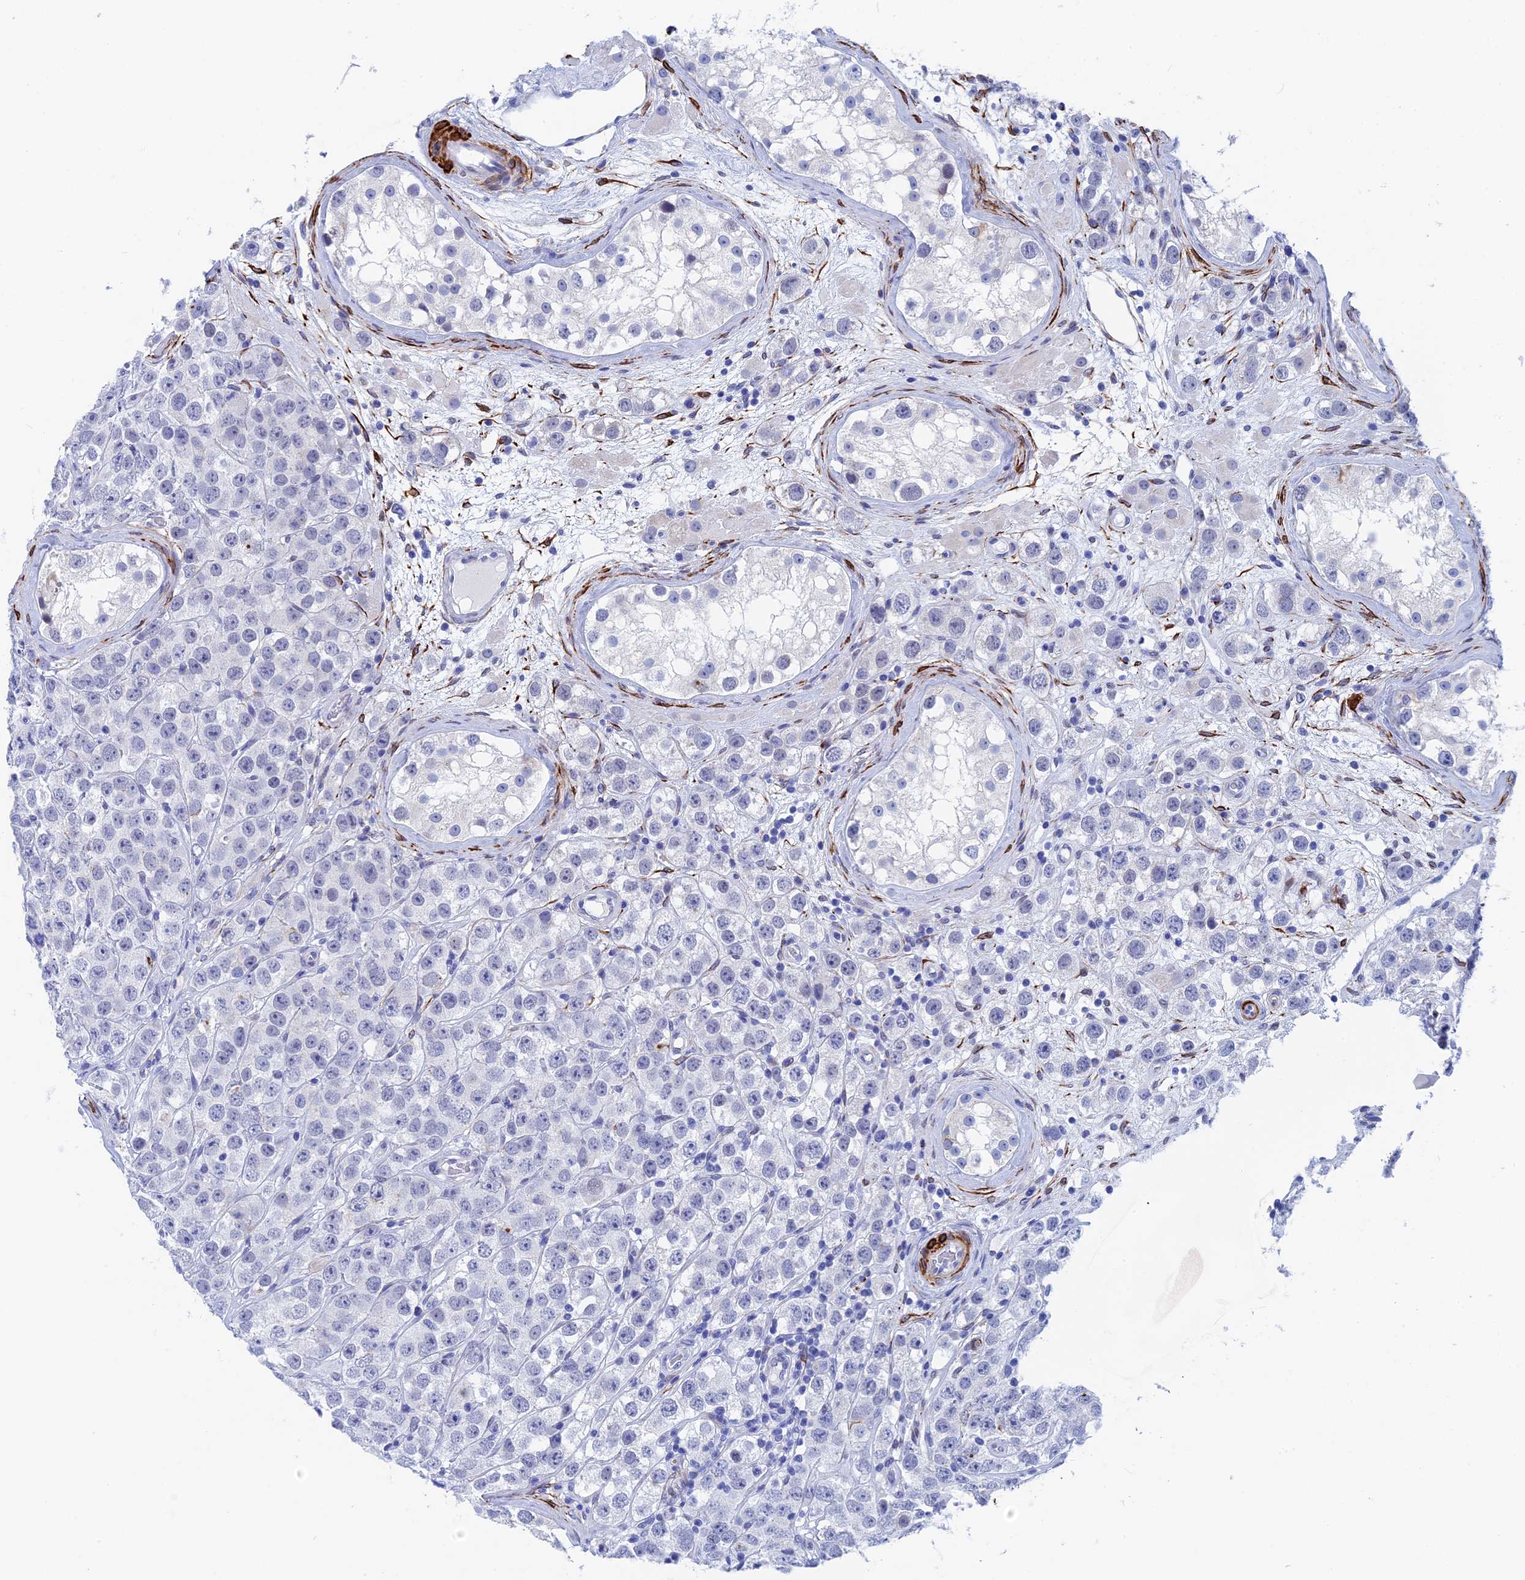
{"staining": {"intensity": "negative", "quantity": "none", "location": "none"}, "tissue": "testis cancer", "cell_type": "Tumor cells", "image_type": "cancer", "snomed": [{"axis": "morphology", "description": "Seminoma, NOS"}, {"axis": "topography", "description": "Testis"}], "caption": "Testis cancer was stained to show a protein in brown. There is no significant expression in tumor cells.", "gene": "WDR83", "patient": {"sex": "male", "age": 28}}